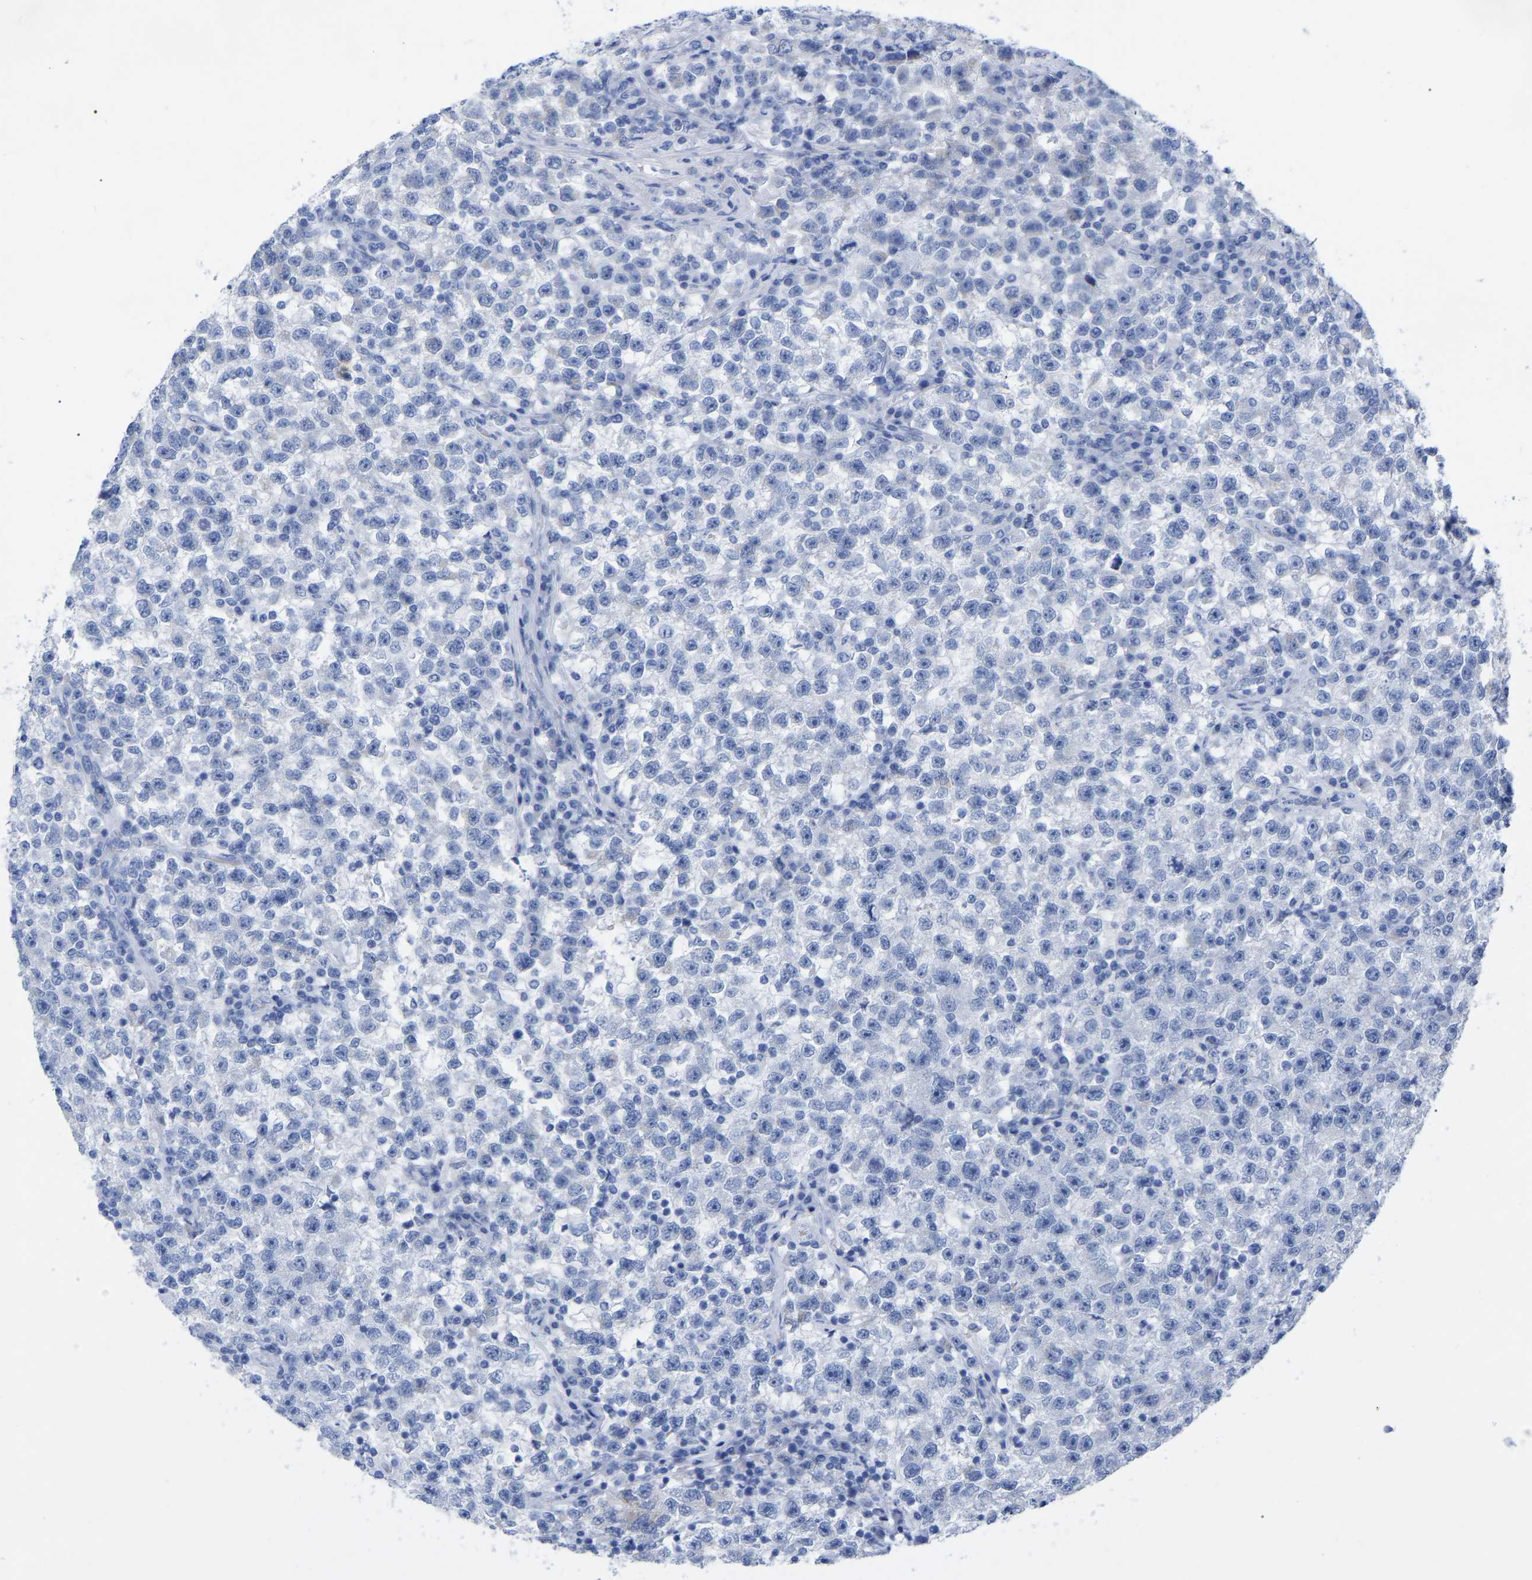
{"staining": {"intensity": "negative", "quantity": "none", "location": "none"}, "tissue": "testis cancer", "cell_type": "Tumor cells", "image_type": "cancer", "snomed": [{"axis": "morphology", "description": "Seminoma, NOS"}, {"axis": "topography", "description": "Testis"}], "caption": "Tumor cells are negative for brown protein staining in testis seminoma.", "gene": "HAPLN1", "patient": {"sex": "male", "age": 22}}